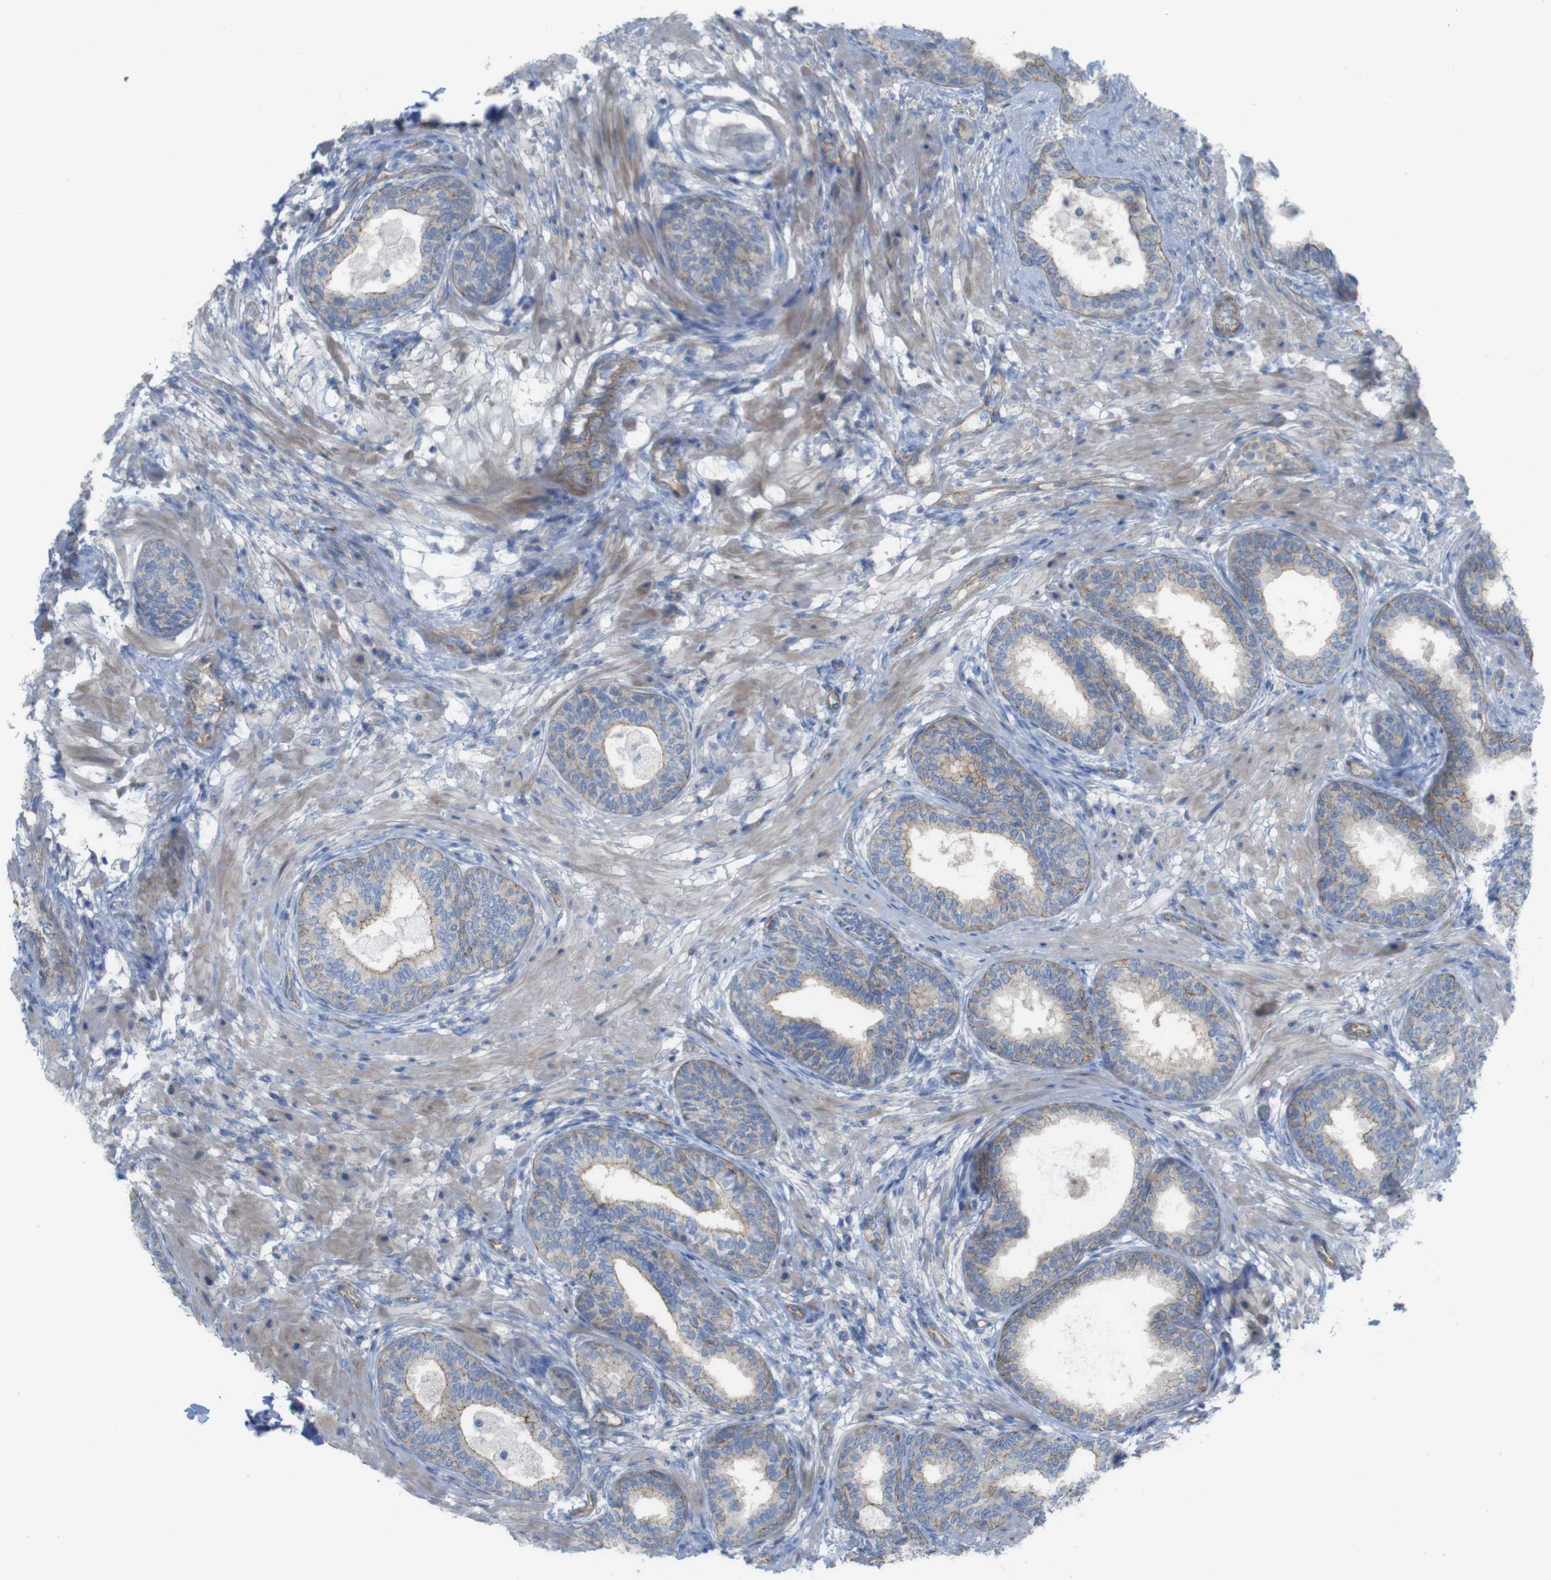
{"staining": {"intensity": "weak", "quantity": ">75%", "location": "cytoplasmic/membranous"}, "tissue": "prostate", "cell_type": "Glandular cells", "image_type": "normal", "snomed": [{"axis": "morphology", "description": "Normal tissue, NOS"}, {"axis": "topography", "description": "Prostate"}], "caption": "A brown stain highlights weak cytoplasmic/membranous positivity of a protein in glandular cells of normal human prostate.", "gene": "PREX2", "patient": {"sex": "male", "age": 76}}